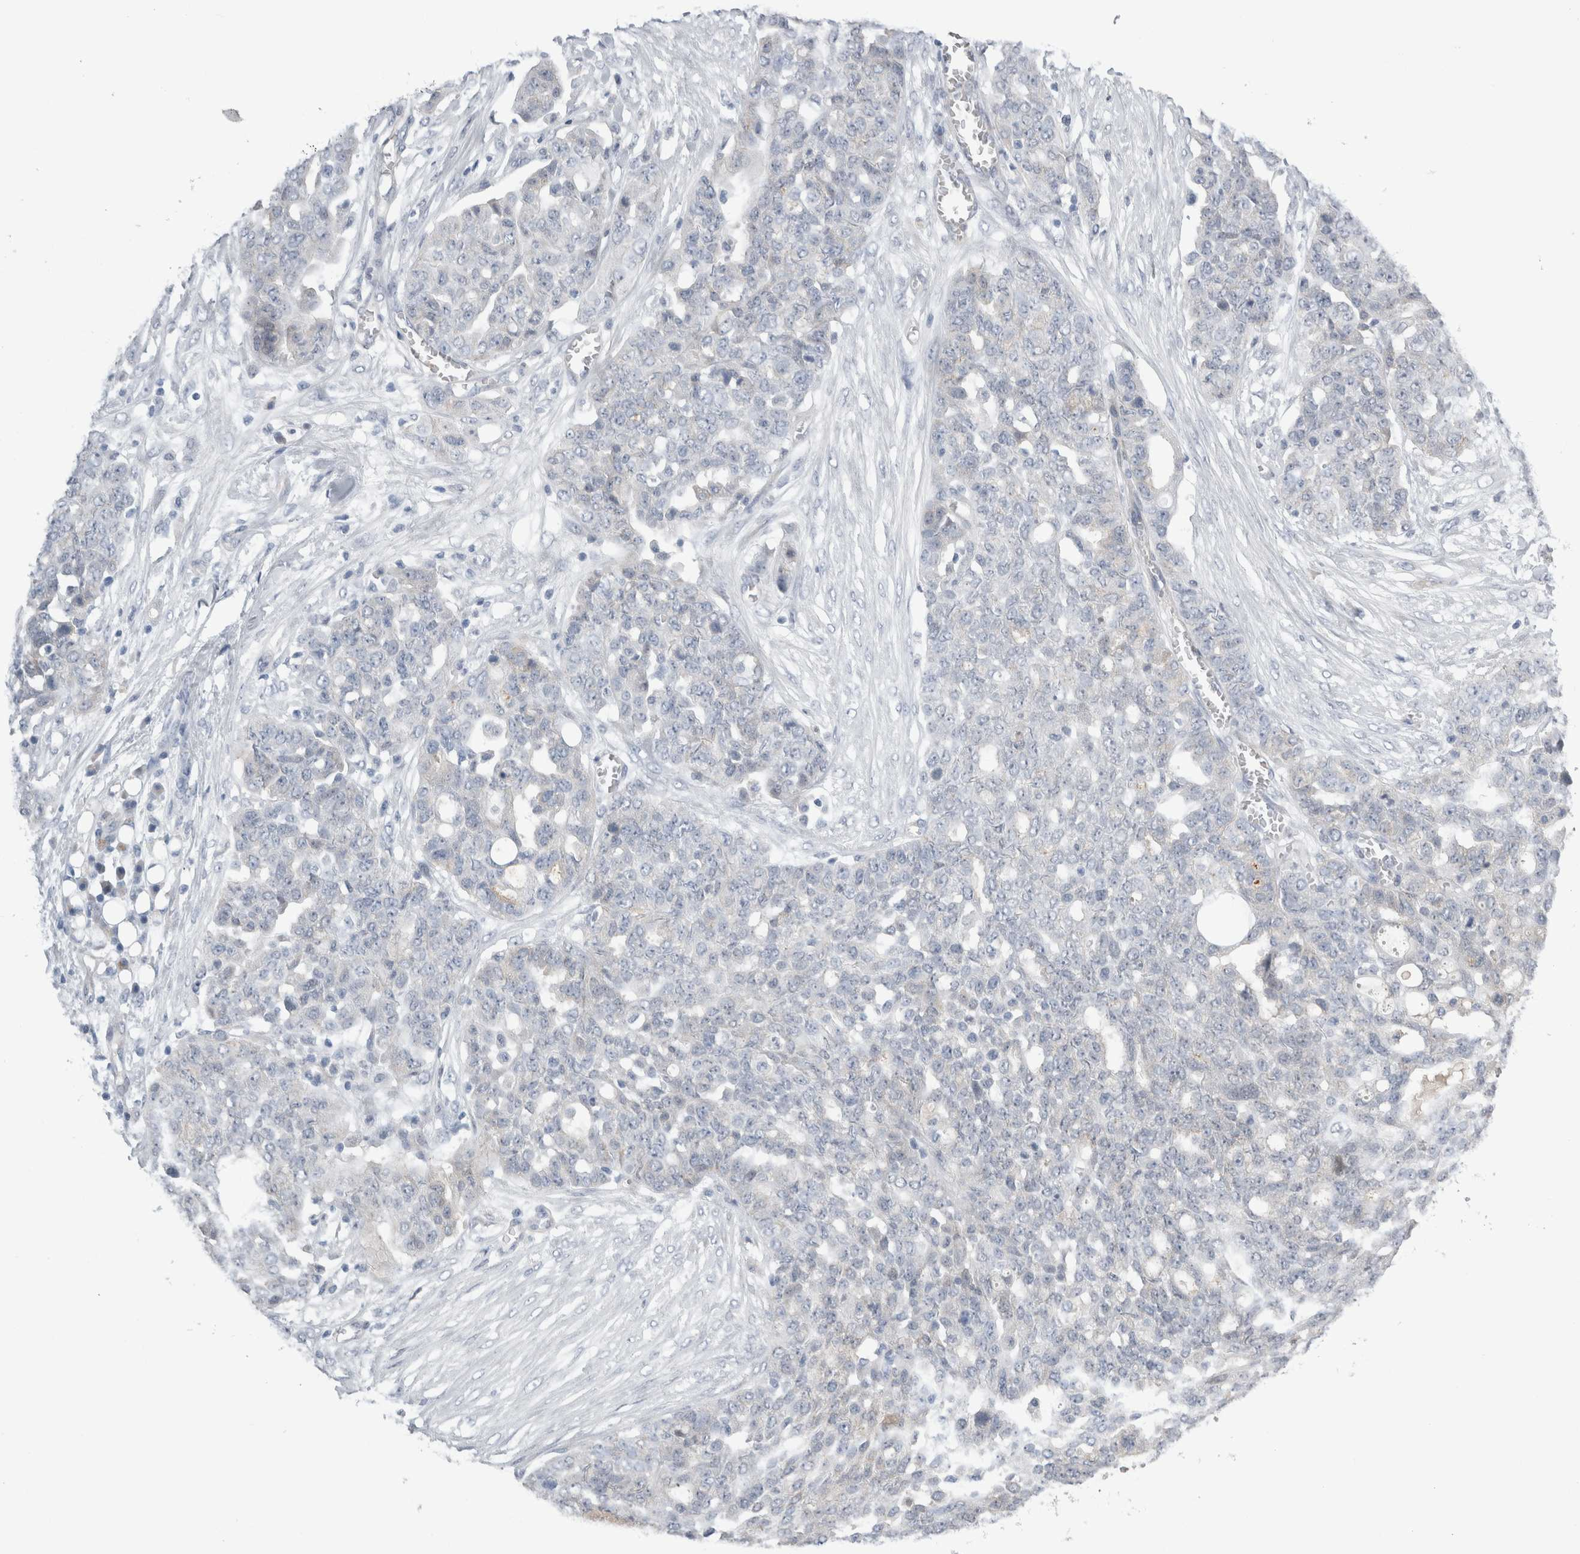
{"staining": {"intensity": "negative", "quantity": "none", "location": "none"}, "tissue": "ovarian cancer", "cell_type": "Tumor cells", "image_type": "cancer", "snomed": [{"axis": "morphology", "description": "Cystadenocarcinoma, serous, NOS"}, {"axis": "topography", "description": "Soft tissue"}, {"axis": "topography", "description": "Ovary"}], "caption": "Human ovarian cancer stained for a protein using immunohistochemistry (IHC) demonstrates no staining in tumor cells.", "gene": "TAFA5", "patient": {"sex": "female", "age": 57}}